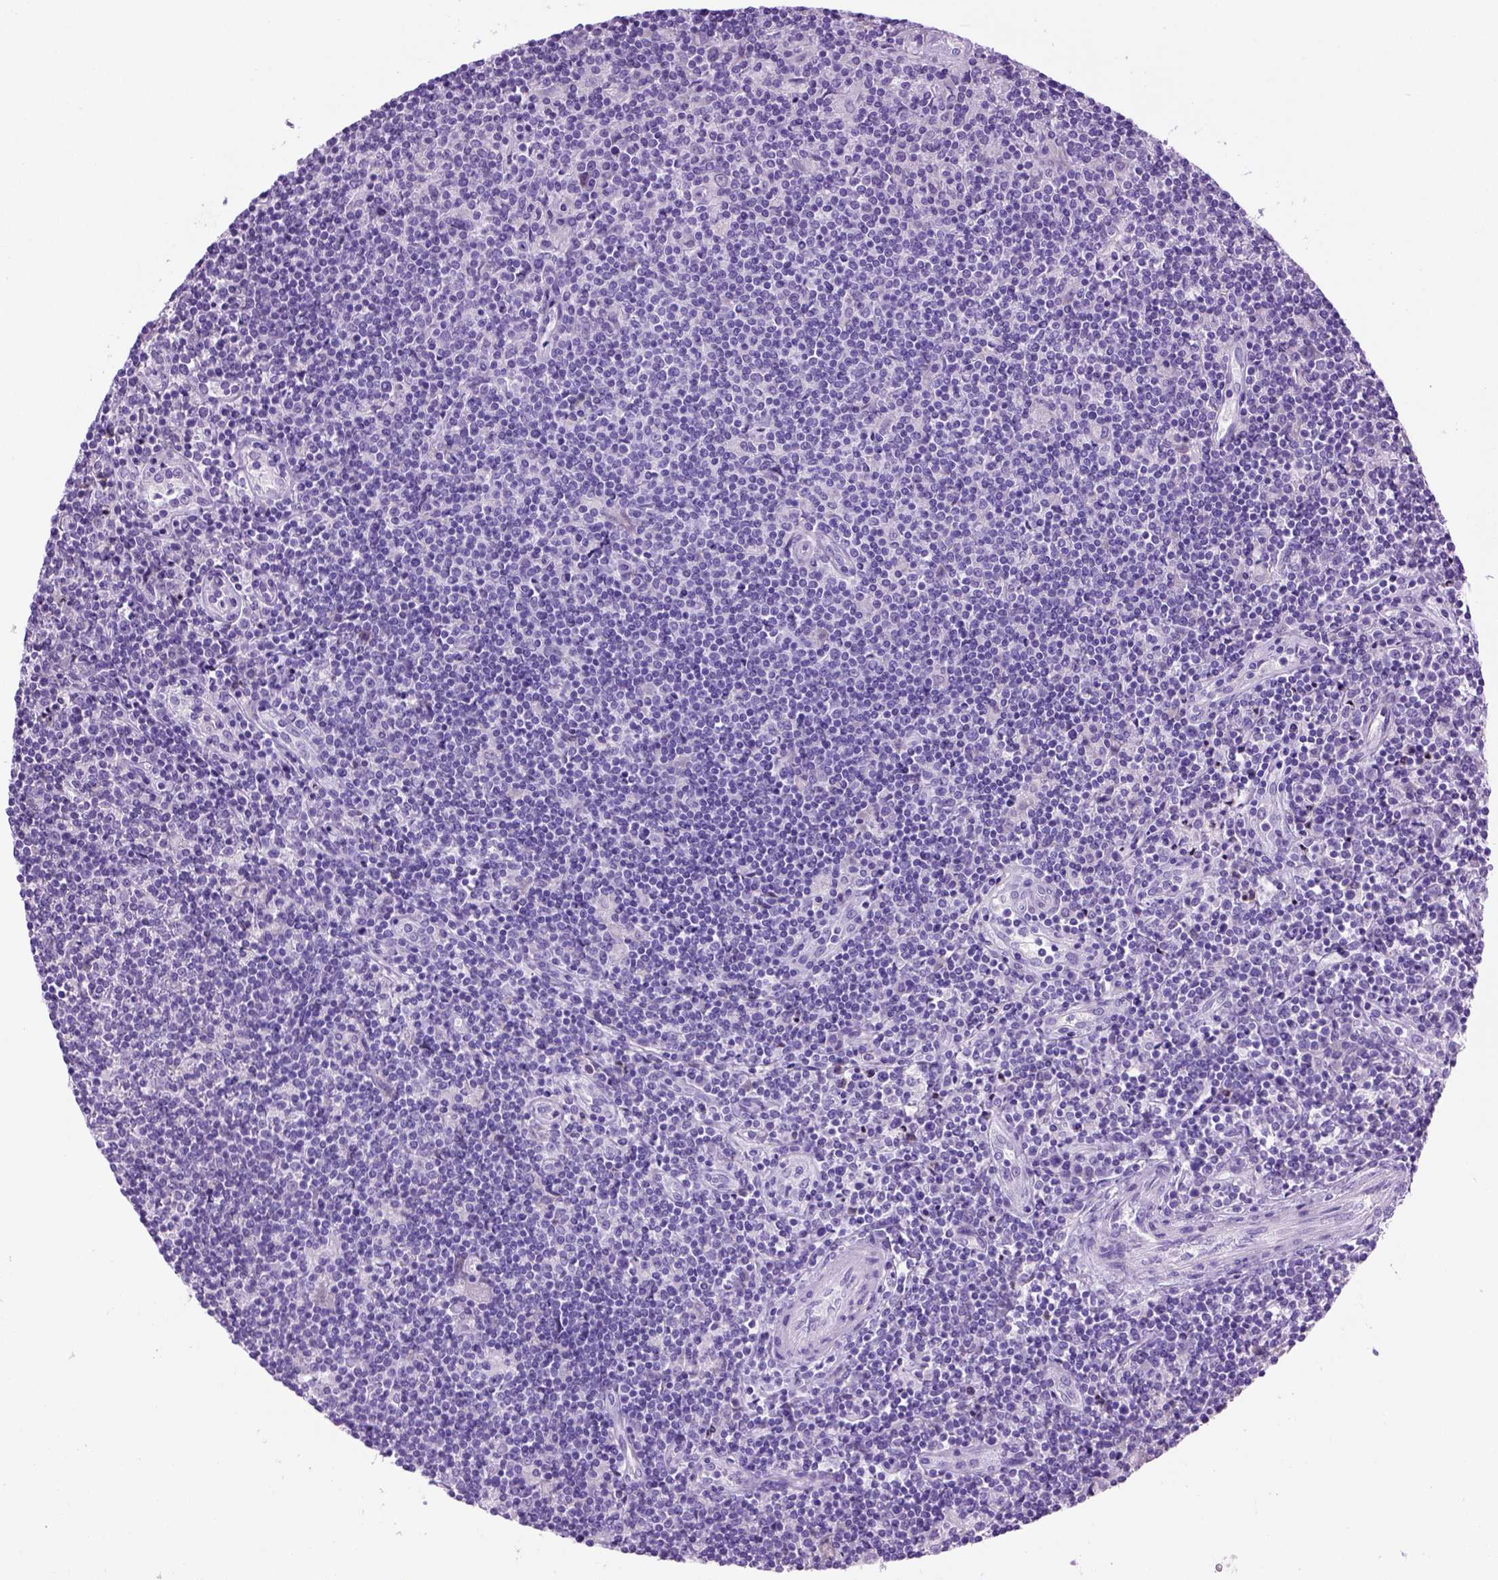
{"staining": {"intensity": "negative", "quantity": "none", "location": "none"}, "tissue": "lymphoma", "cell_type": "Tumor cells", "image_type": "cancer", "snomed": [{"axis": "morphology", "description": "Hodgkin's disease, NOS"}, {"axis": "topography", "description": "Lymph node"}], "caption": "High magnification brightfield microscopy of lymphoma stained with DAB (brown) and counterstained with hematoxylin (blue): tumor cells show no significant positivity.", "gene": "HHIPL2", "patient": {"sex": "male", "age": 40}}